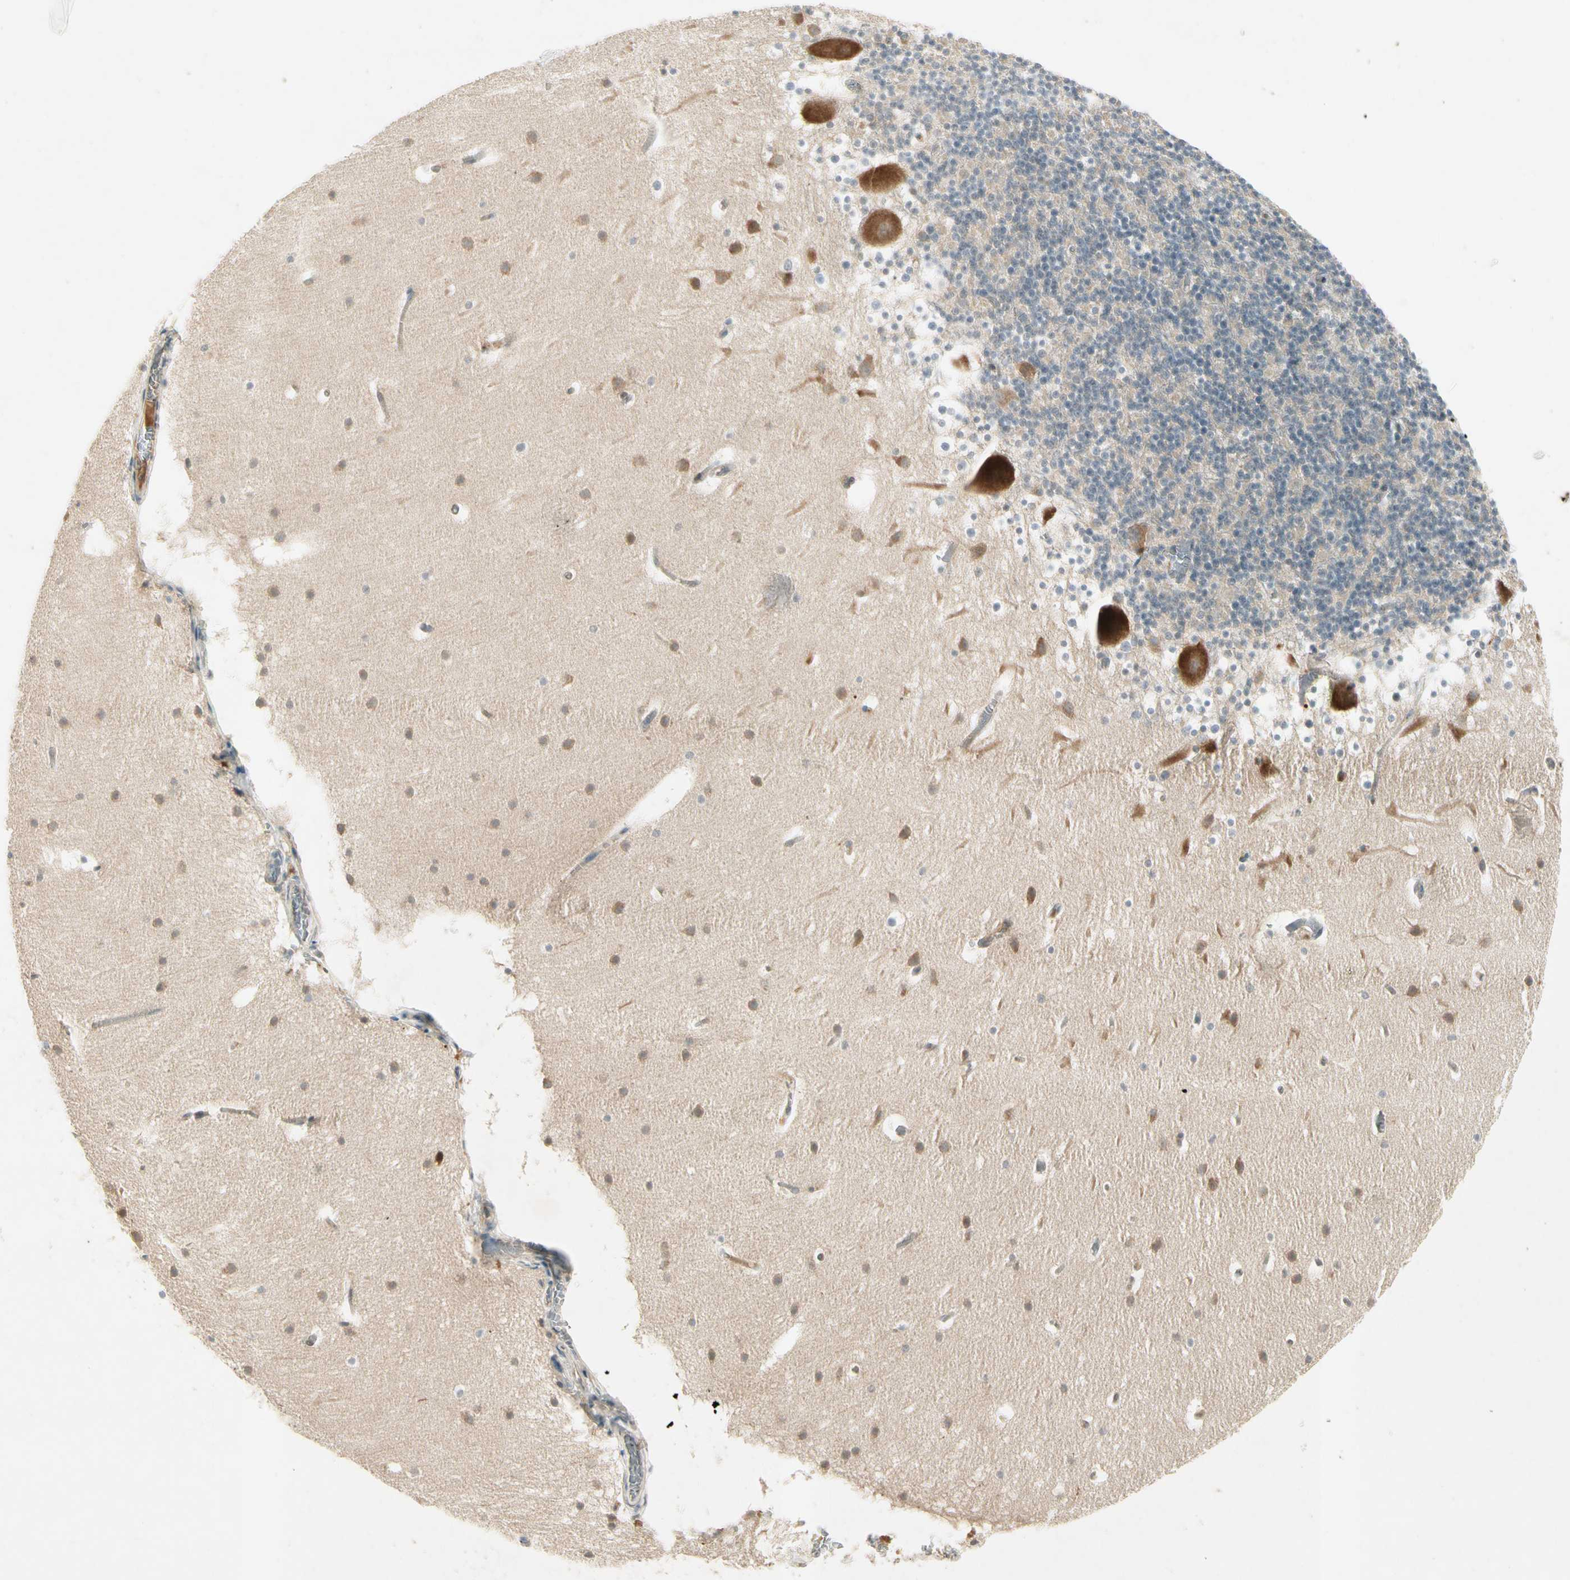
{"staining": {"intensity": "weak", "quantity": "25%-75%", "location": "cytoplasmic/membranous"}, "tissue": "cerebellum", "cell_type": "Cells in granular layer", "image_type": "normal", "snomed": [{"axis": "morphology", "description": "Normal tissue, NOS"}, {"axis": "topography", "description": "Cerebellum"}], "caption": "The immunohistochemical stain highlights weak cytoplasmic/membranous staining in cells in granular layer of normal cerebellum.", "gene": "ICAM5", "patient": {"sex": "male", "age": 45}}